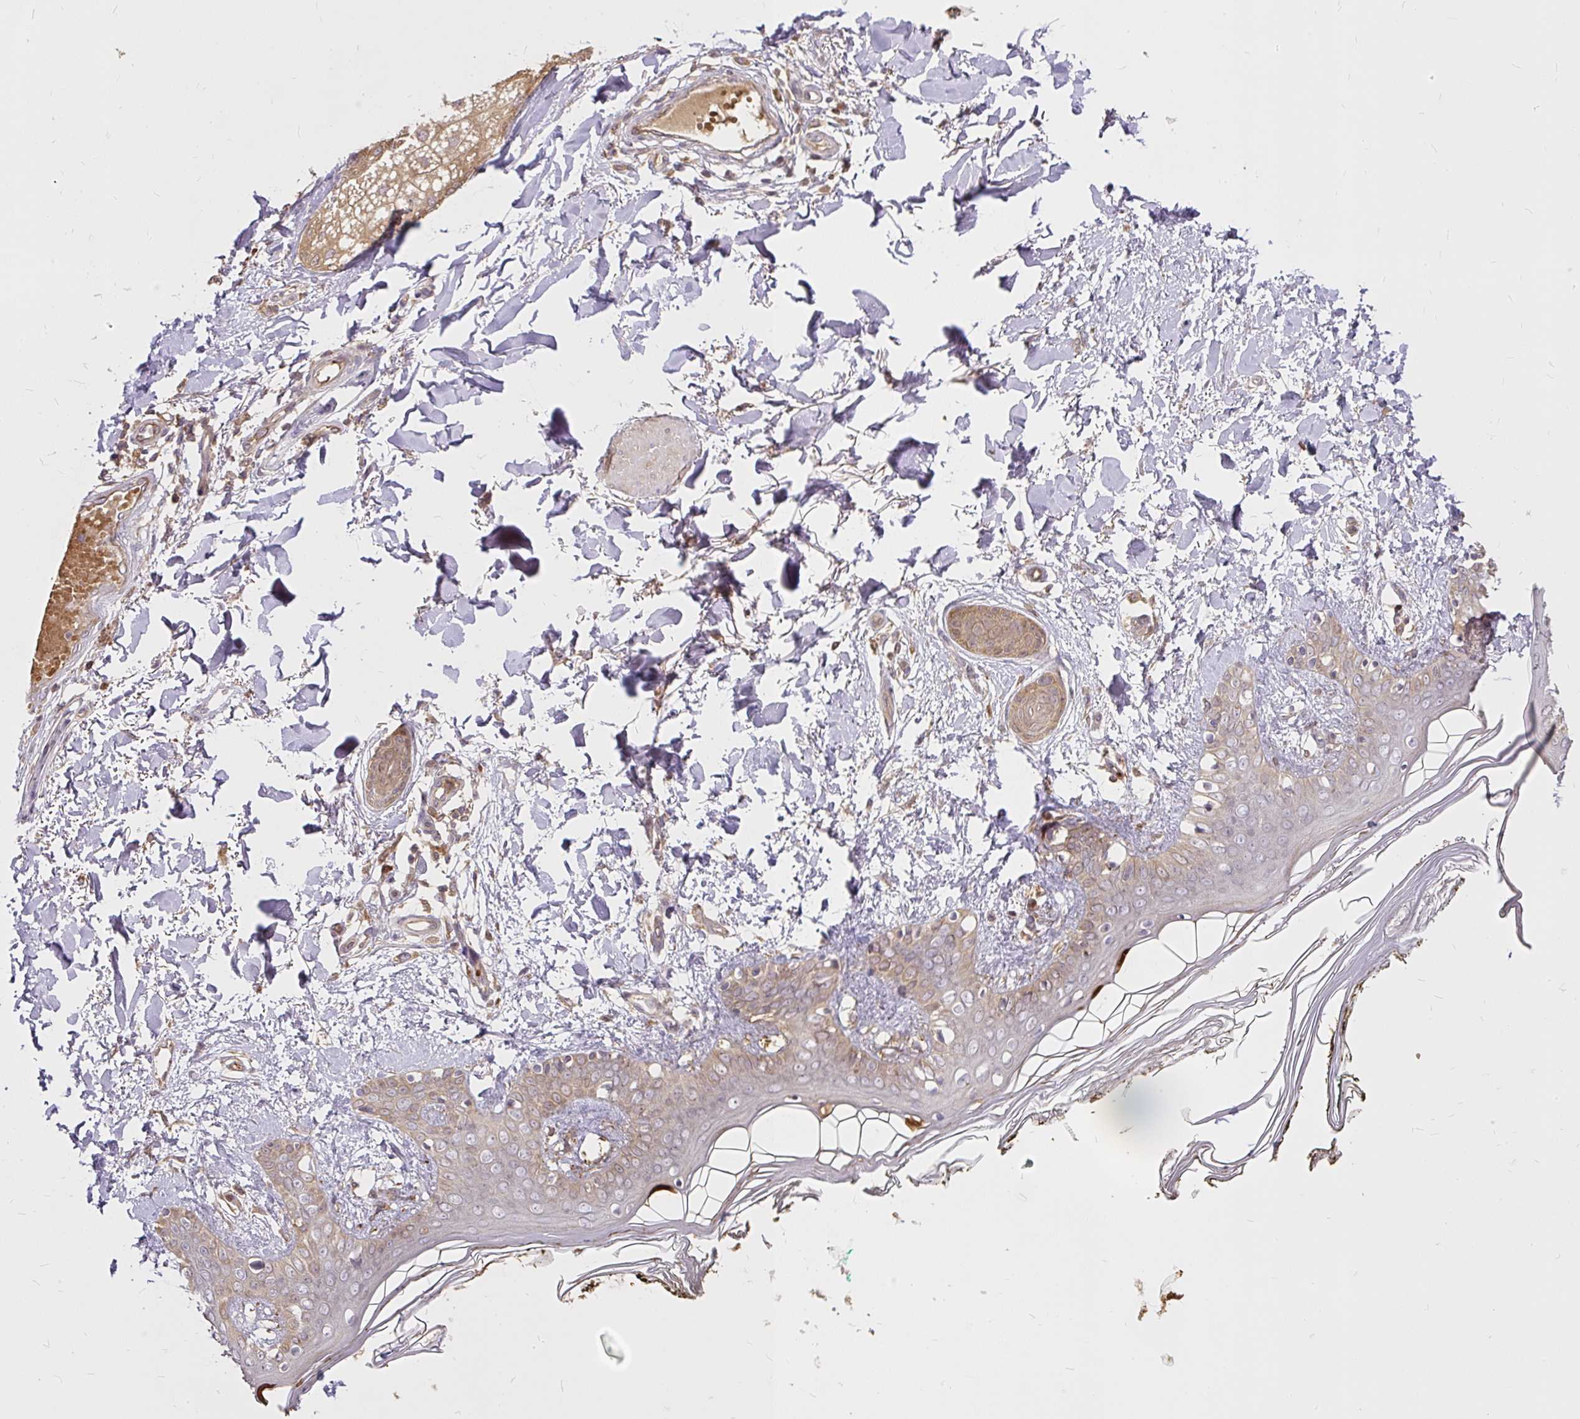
{"staining": {"intensity": "moderate", "quantity": ">75%", "location": "cytoplasmic/membranous"}, "tissue": "skin", "cell_type": "Fibroblasts", "image_type": "normal", "snomed": [{"axis": "morphology", "description": "Normal tissue, NOS"}, {"axis": "topography", "description": "Skin"}], "caption": "Skin was stained to show a protein in brown. There is medium levels of moderate cytoplasmic/membranous staining in approximately >75% of fibroblasts. (DAB (3,3'-diaminobenzidine) IHC with brightfield microscopy, high magnification).", "gene": "AP5S1", "patient": {"sex": "female", "age": 34}}